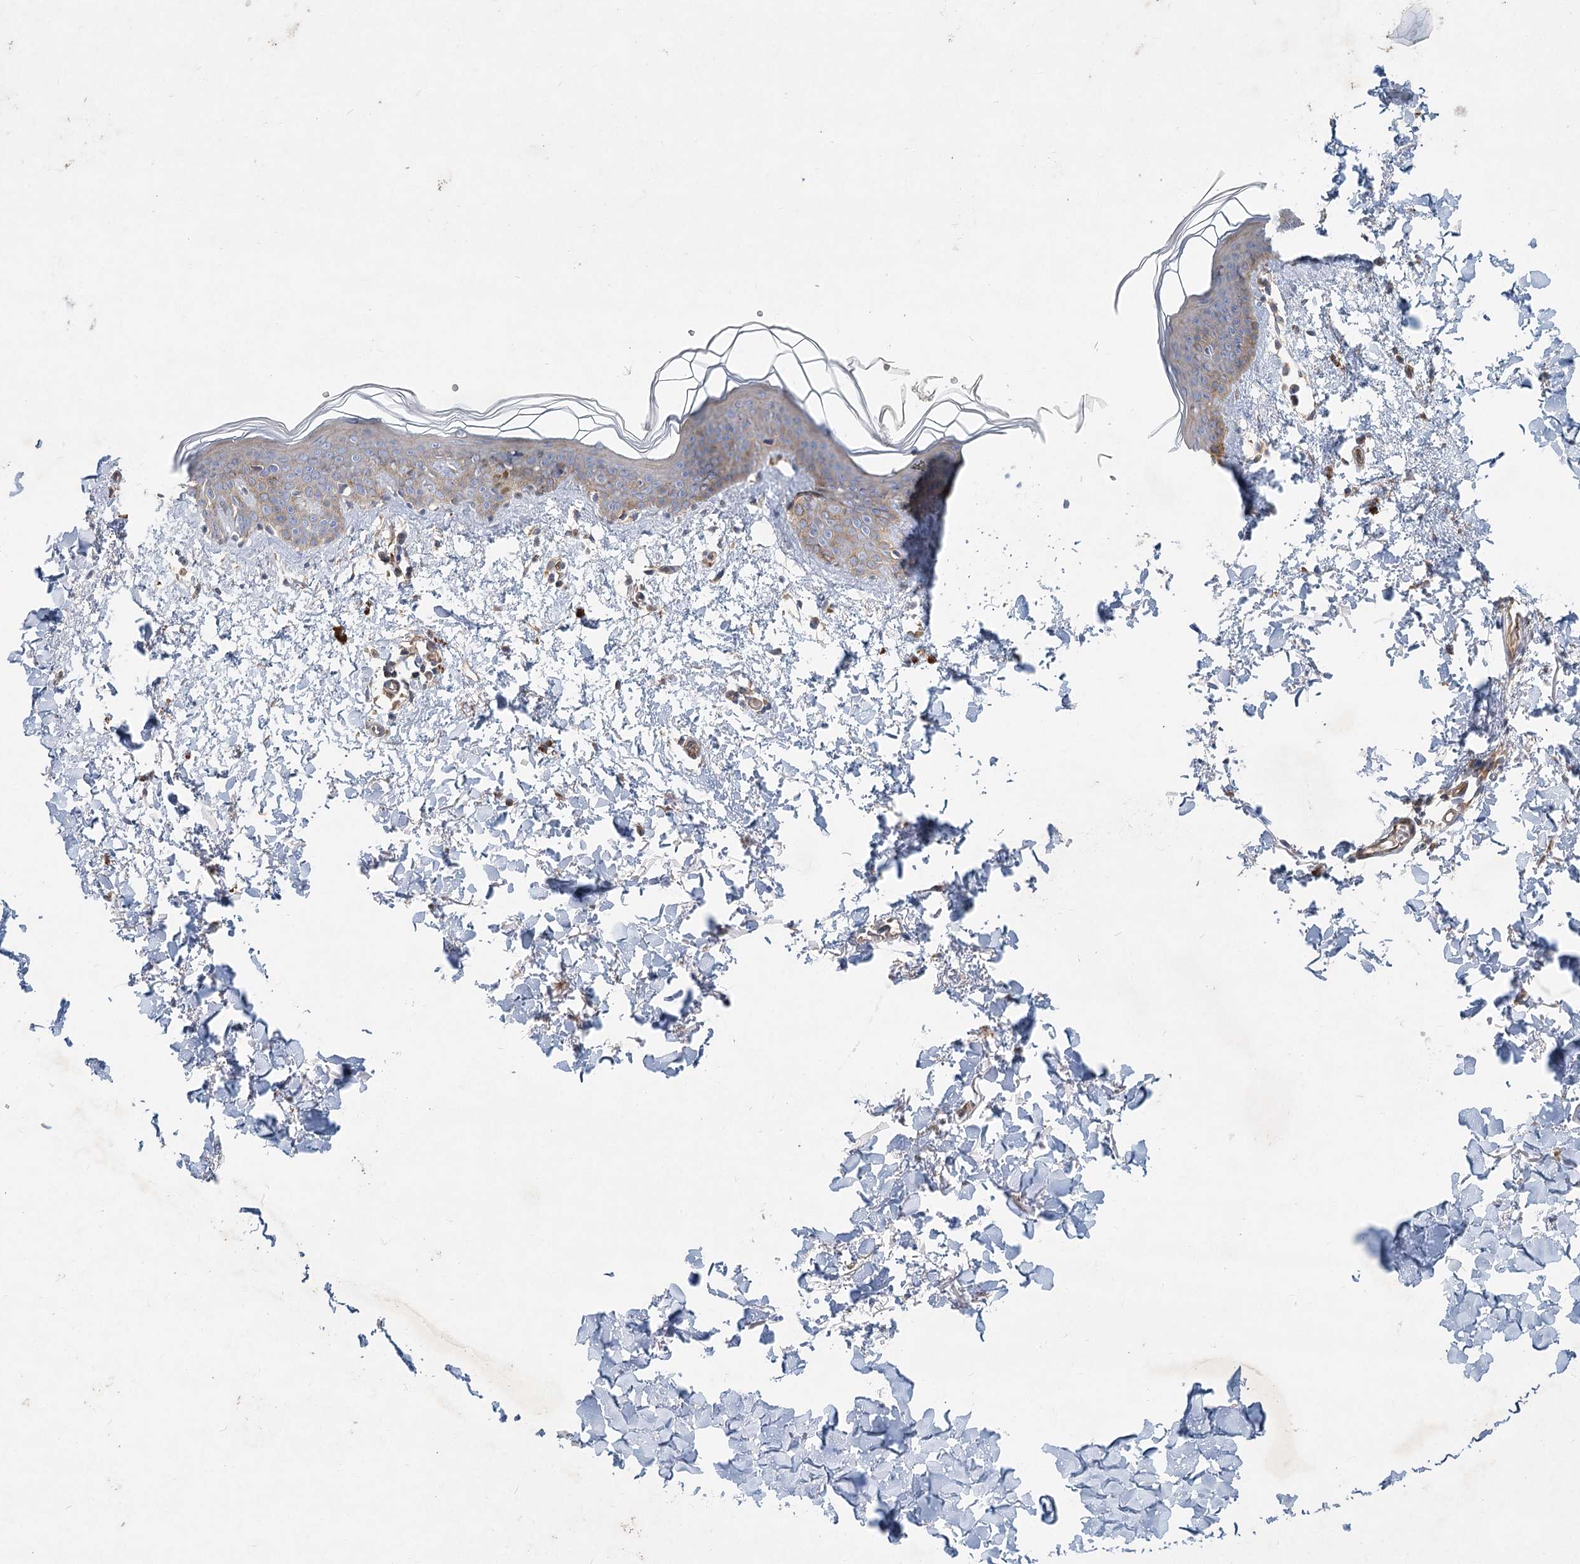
{"staining": {"intensity": "weak", "quantity": "25%-75%", "location": "cytoplasmic/membranous"}, "tissue": "skin", "cell_type": "Fibroblasts", "image_type": "normal", "snomed": [{"axis": "morphology", "description": "Normal tissue, NOS"}, {"axis": "topography", "description": "Skin"}], "caption": "Immunohistochemical staining of normal skin demonstrates weak cytoplasmic/membranous protein expression in approximately 25%-75% of fibroblasts. (DAB IHC with brightfield microscopy, high magnification).", "gene": "DNMBP", "patient": {"sex": "female", "age": 46}}